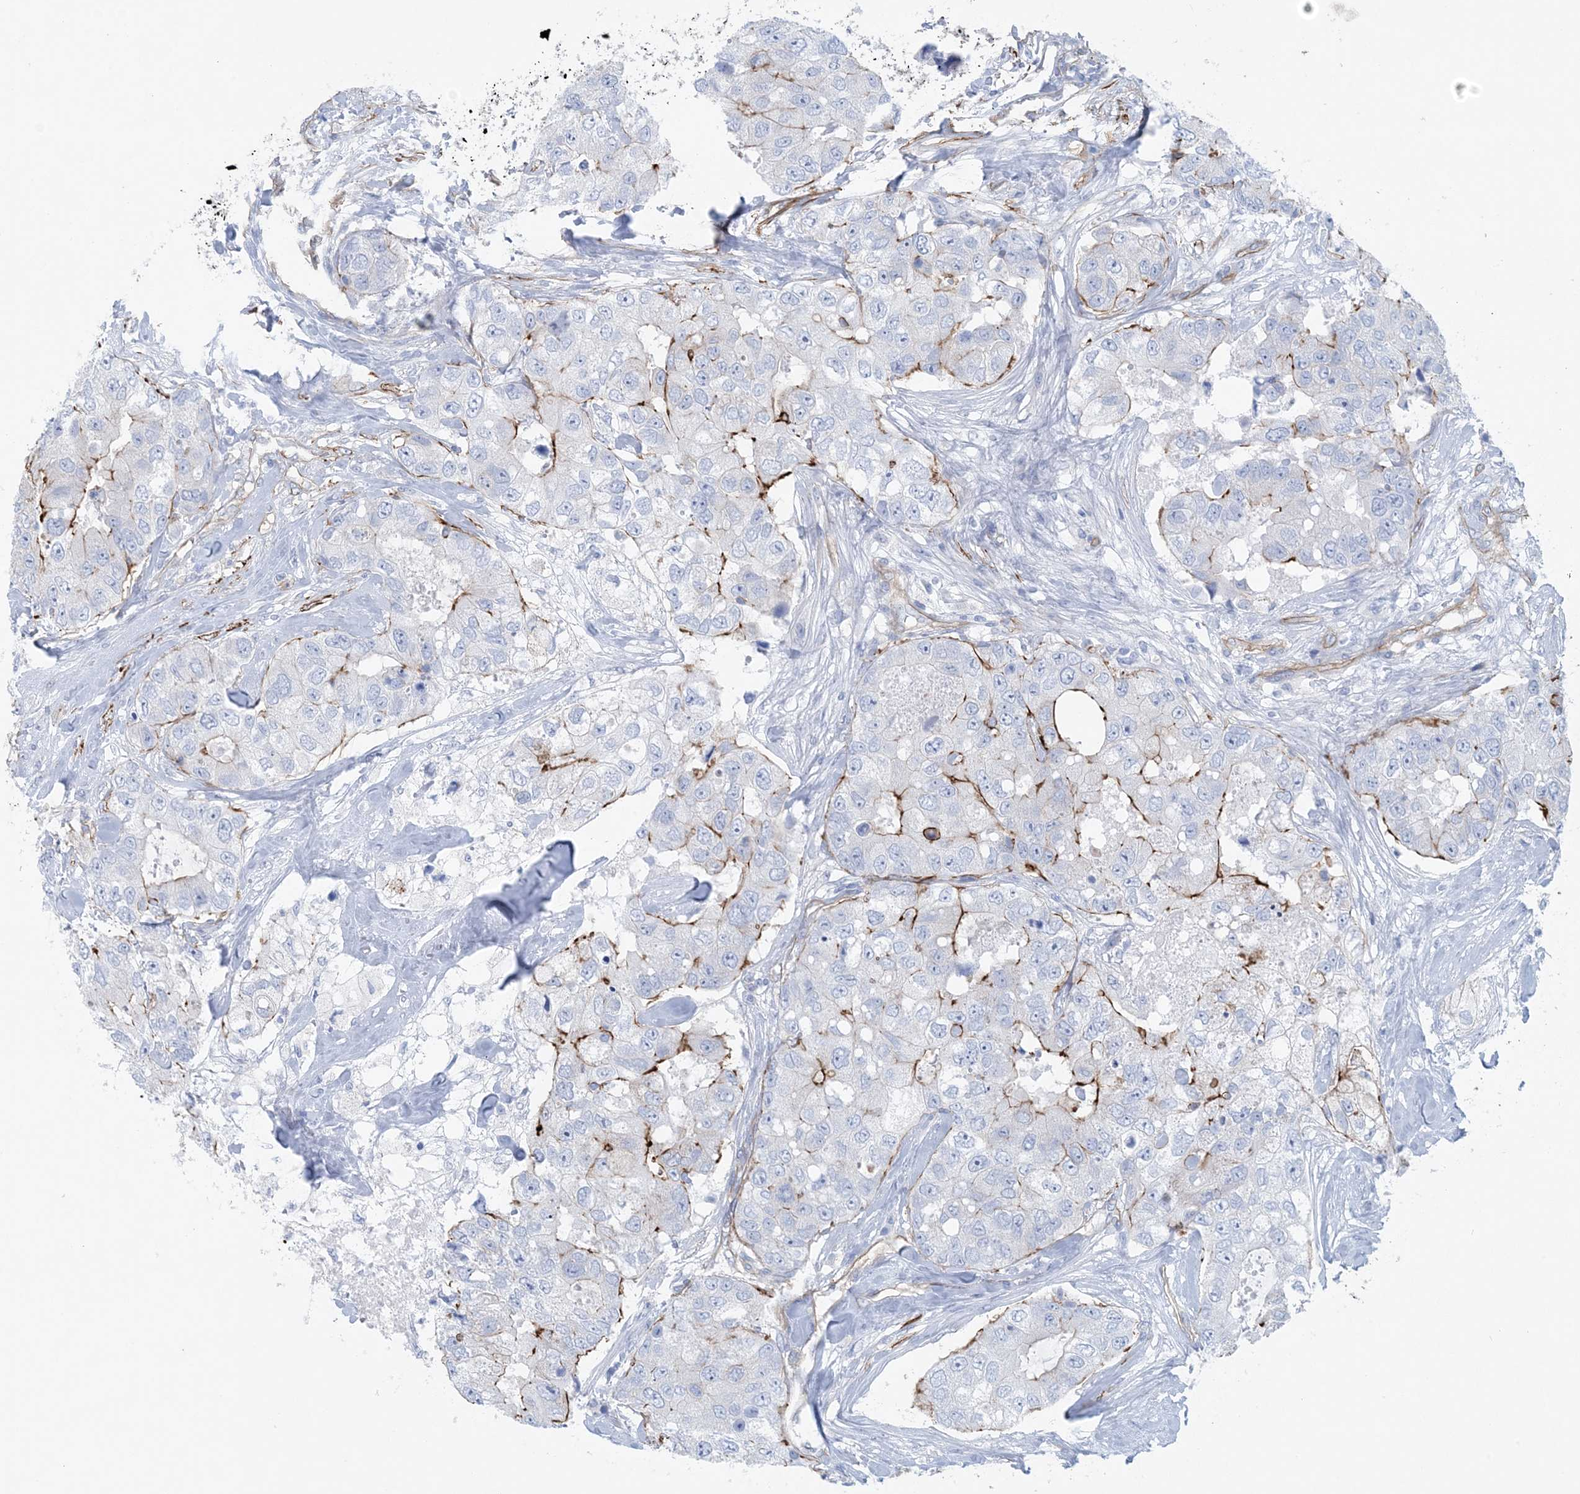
{"staining": {"intensity": "moderate", "quantity": "<25%", "location": "cytoplasmic/membranous"}, "tissue": "breast cancer", "cell_type": "Tumor cells", "image_type": "cancer", "snomed": [{"axis": "morphology", "description": "Duct carcinoma"}, {"axis": "topography", "description": "Breast"}], "caption": "Breast cancer (invasive ductal carcinoma) stained for a protein demonstrates moderate cytoplasmic/membranous positivity in tumor cells.", "gene": "SHANK1", "patient": {"sex": "female", "age": 62}}